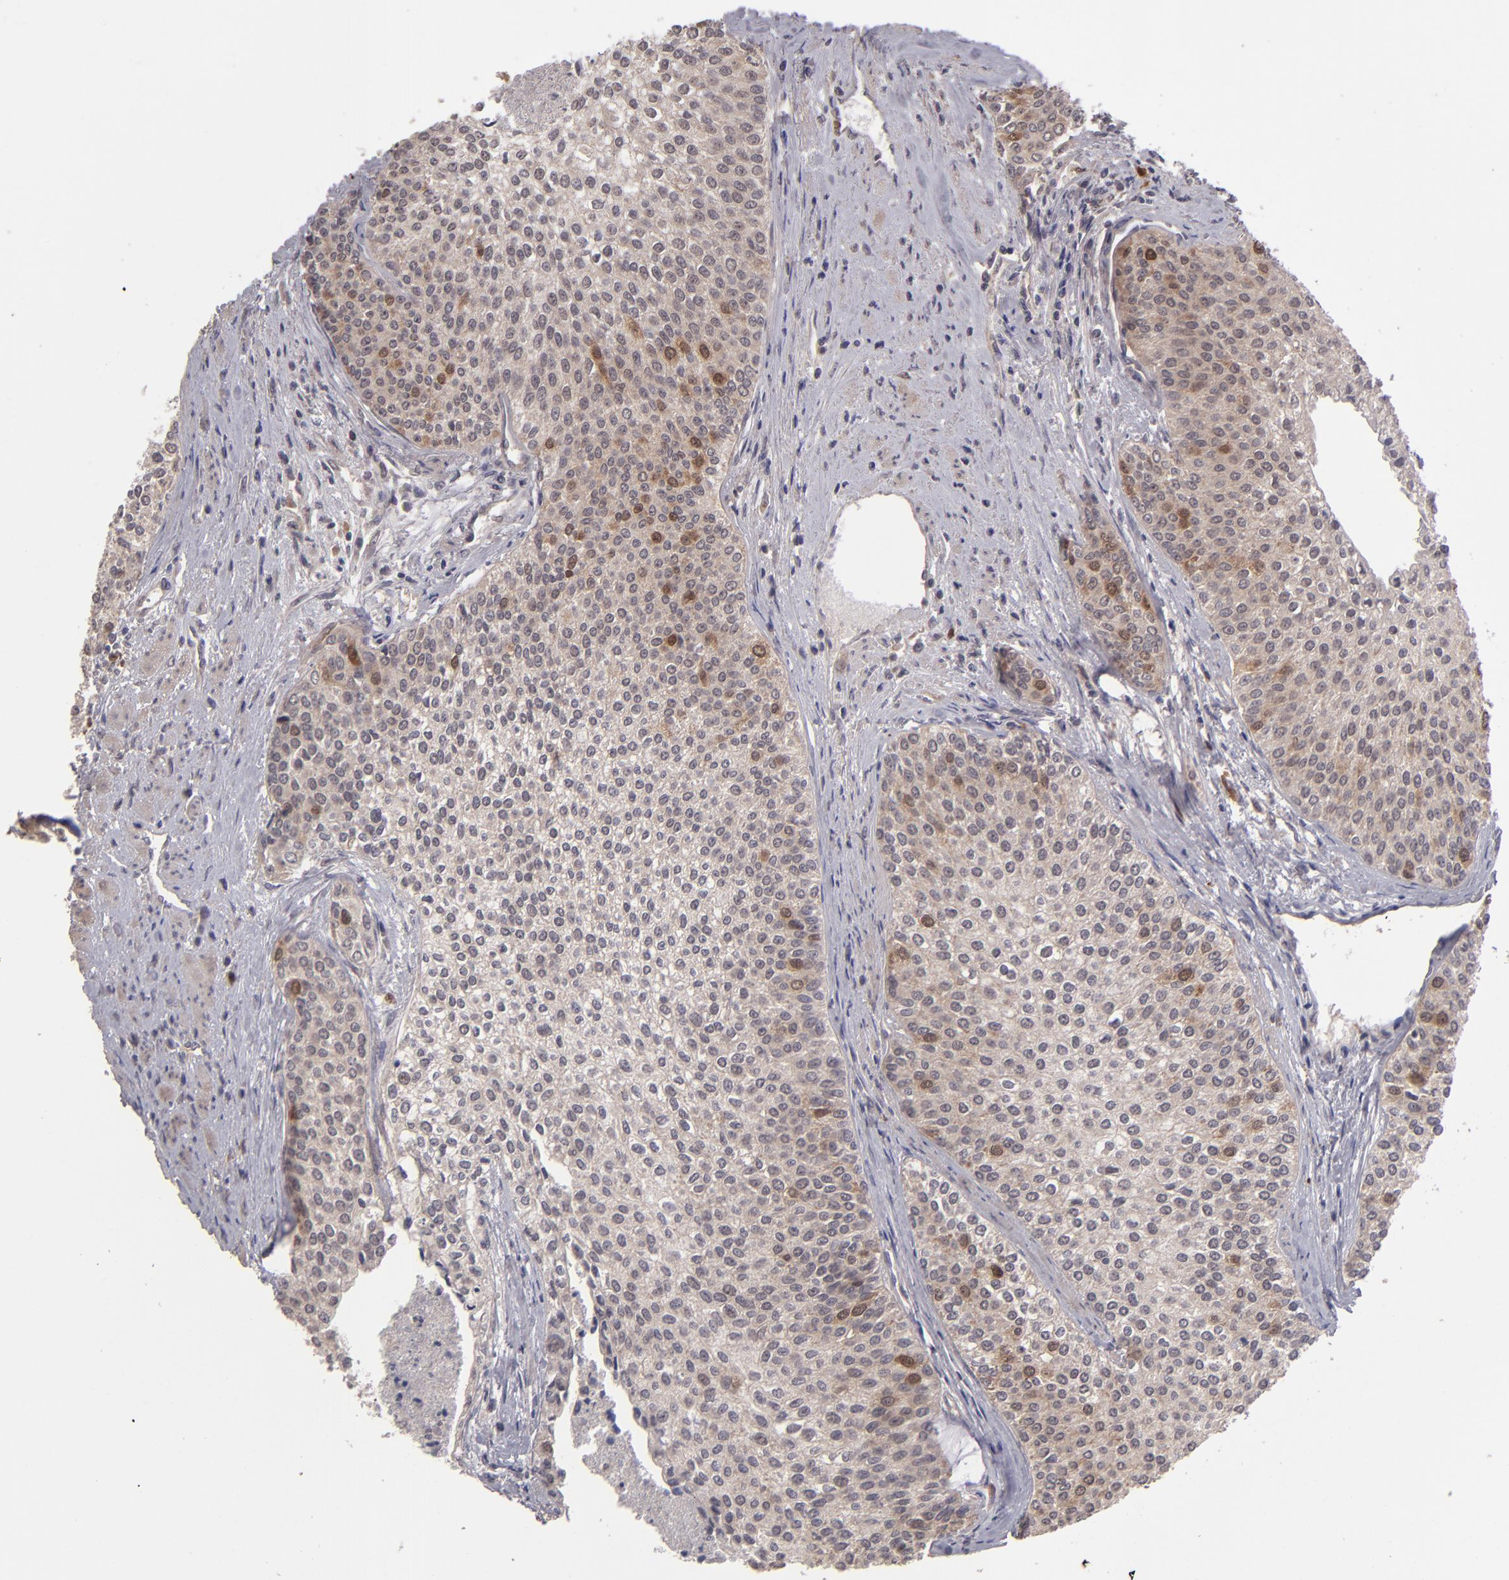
{"staining": {"intensity": "moderate", "quantity": ">75%", "location": "cytoplasmic/membranous"}, "tissue": "urothelial cancer", "cell_type": "Tumor cells", "image_type": "cancer", "snomed": [{"axis": "morphology", "description": "Urothelial carcinoma, Low grade"}, {"axis": "topography", "description": "Urinary bladder"}], "caption": "Immunohistochemistry (DAB) staining of human urothelial carcinoma (low-grade) exhibits moderate cytoplasmic/membranous protein positivity in about >75% of tumor cells.", "gene": "TYMS", "patient": {"sex": "female", "age": 73}}